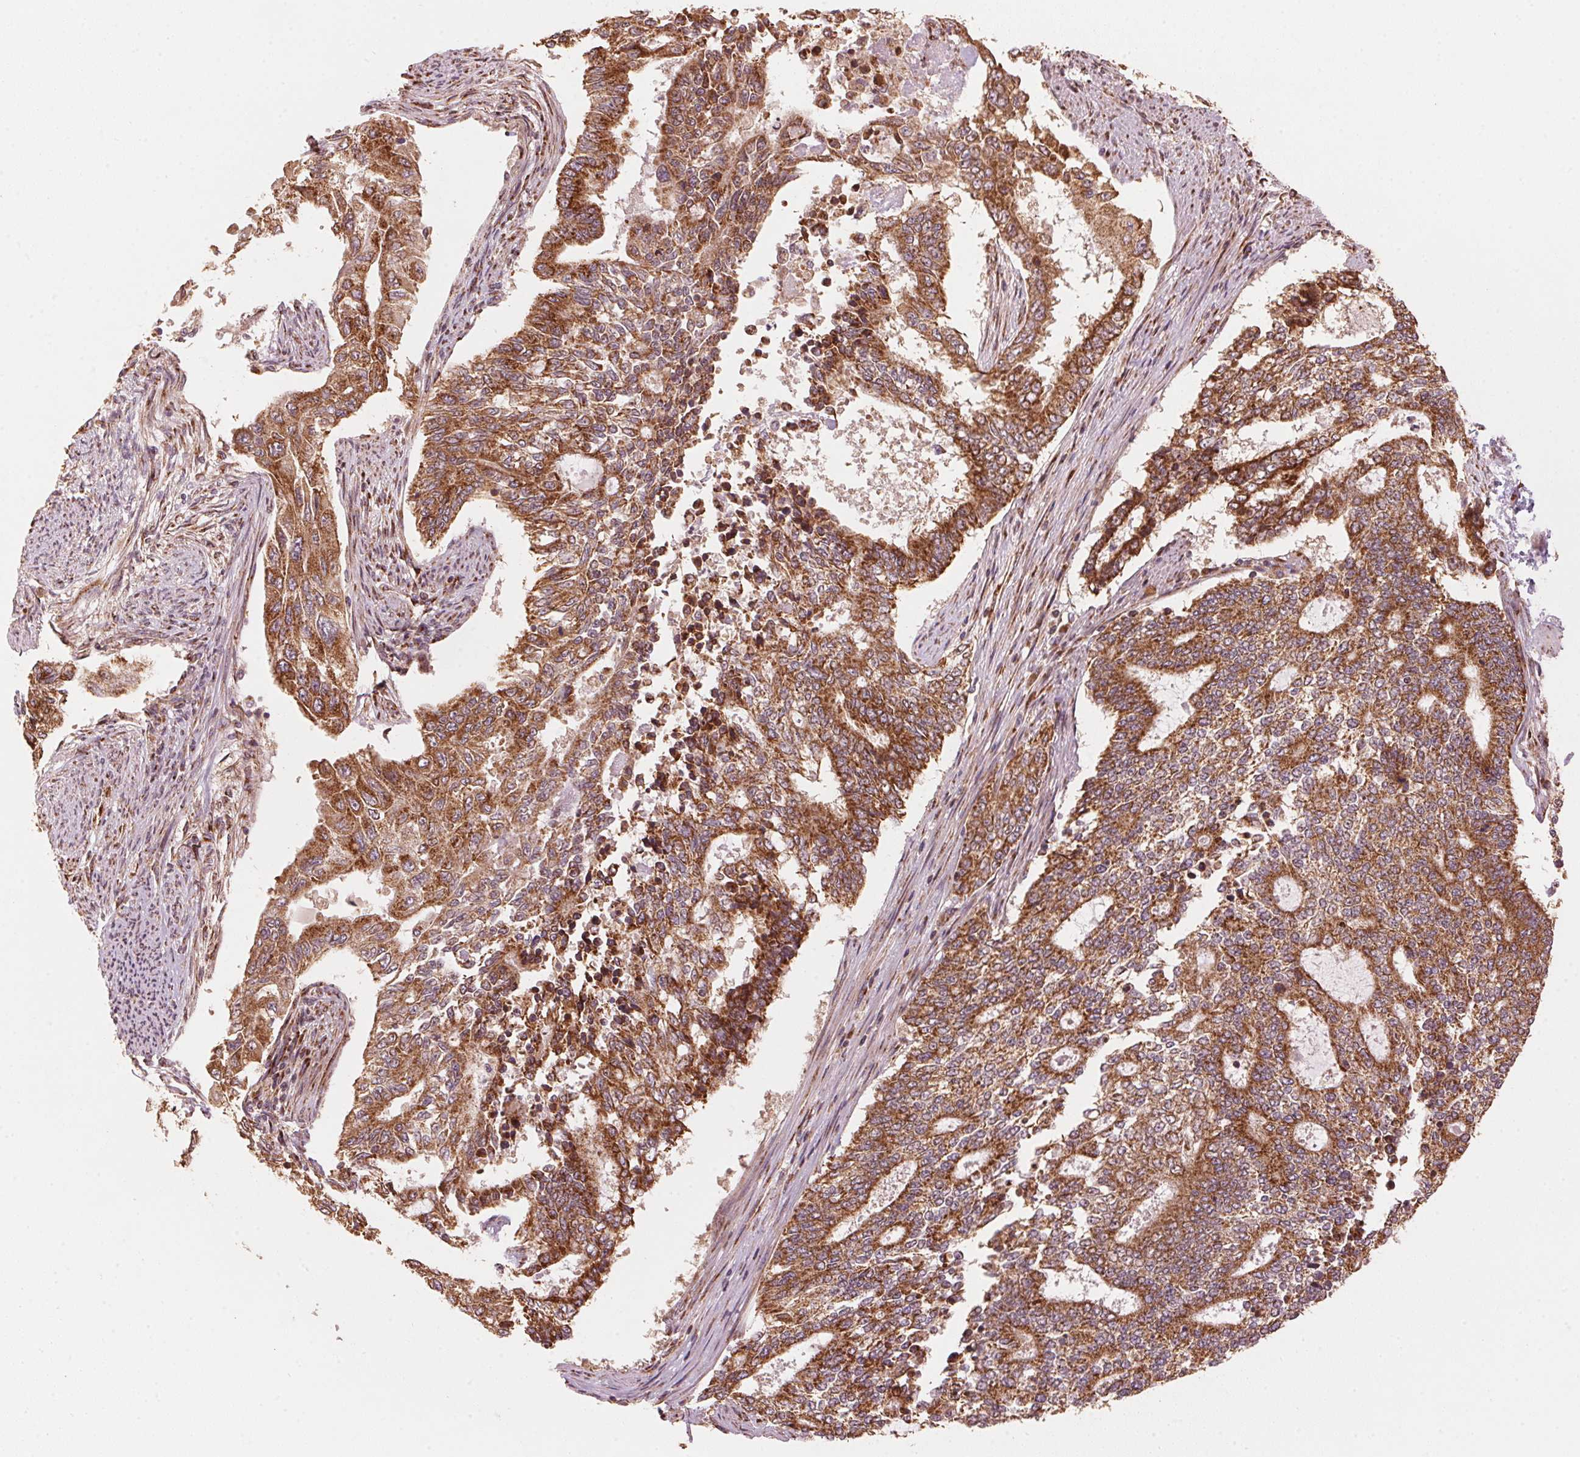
{"staining": {"intensity": "strong", "quantity": ">75%", "location": "cytoplasmic/membranous"}, "tissue": "endometrial cancer", "cell_type": "Tumor cells", "image_type": "cancer", "snomed": [{"axis": "morphology", "description": "Adenocarcinoma, NOS"}, {"axis": "topography", "description": "Uterus"}], "caption": "This is an image of immunohistochemistry staining of endometrial cancer (adenocarcinoma), which shows strong staining in the cytoplasmic/membranous of tumor cells.", "gene": "TOMM70", "patient": {"sex": "female", "age": 59}}